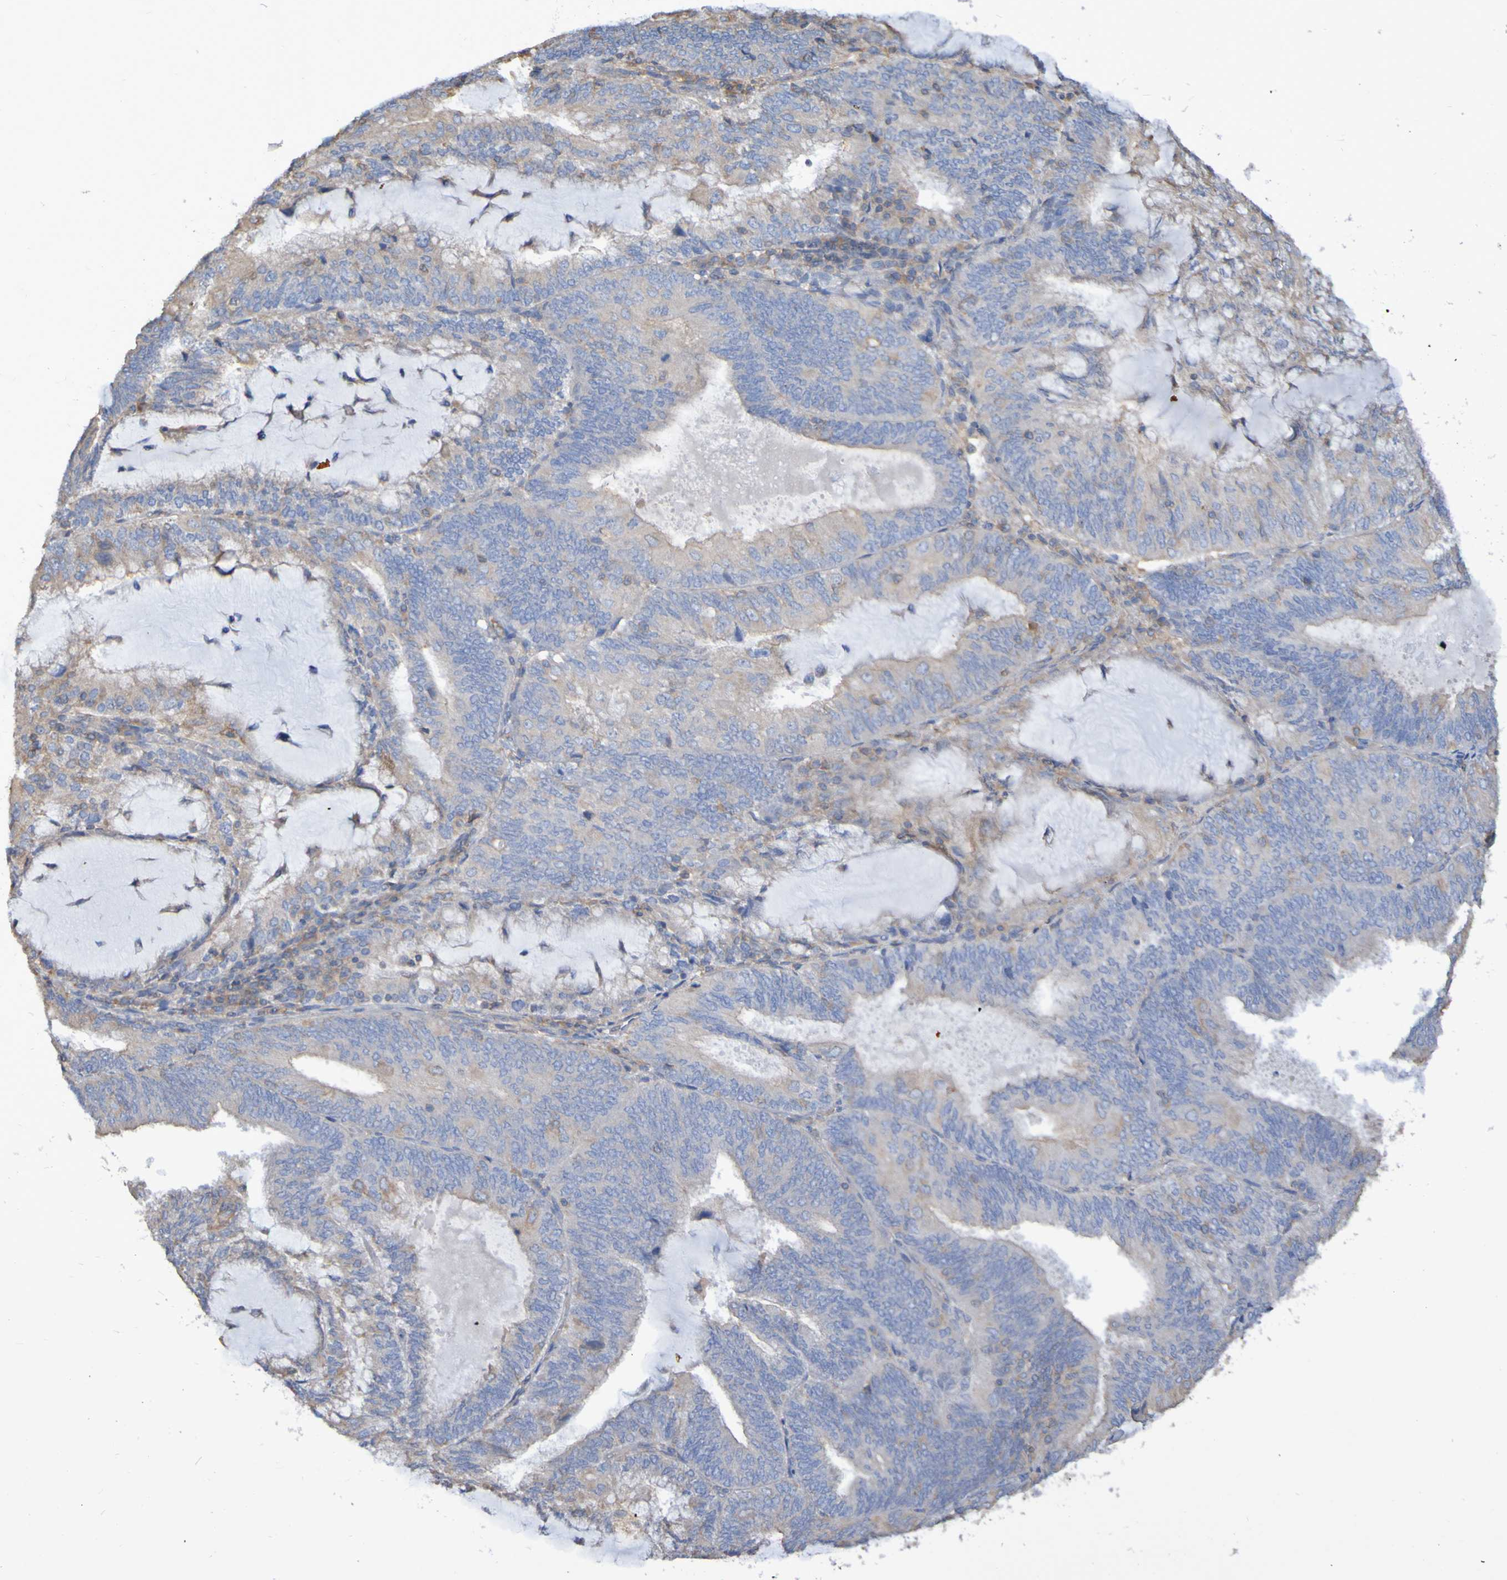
{"staining": {"intensity": "weak", "quantity": ">75%", "location": "cytoplasmic/membranous"}, "tissue": "endometrial cancer", "cell_type": "Tumor cells", "image_type": "cancer", "snomed": [{"axis": "morphology", "description": "Adenocarcinoma, NOS"}, {"axis": "topography", "description": "Endometrium"}], "caption": "This is a micrograph of immunohistochemistry staining of endometrial adenocarcinoma, which shows weak positivity in the cytoplasmic/membranous of tumor cells.", "gene": "SYNJ1", "patient": {"sex": "female", "age": 81}}